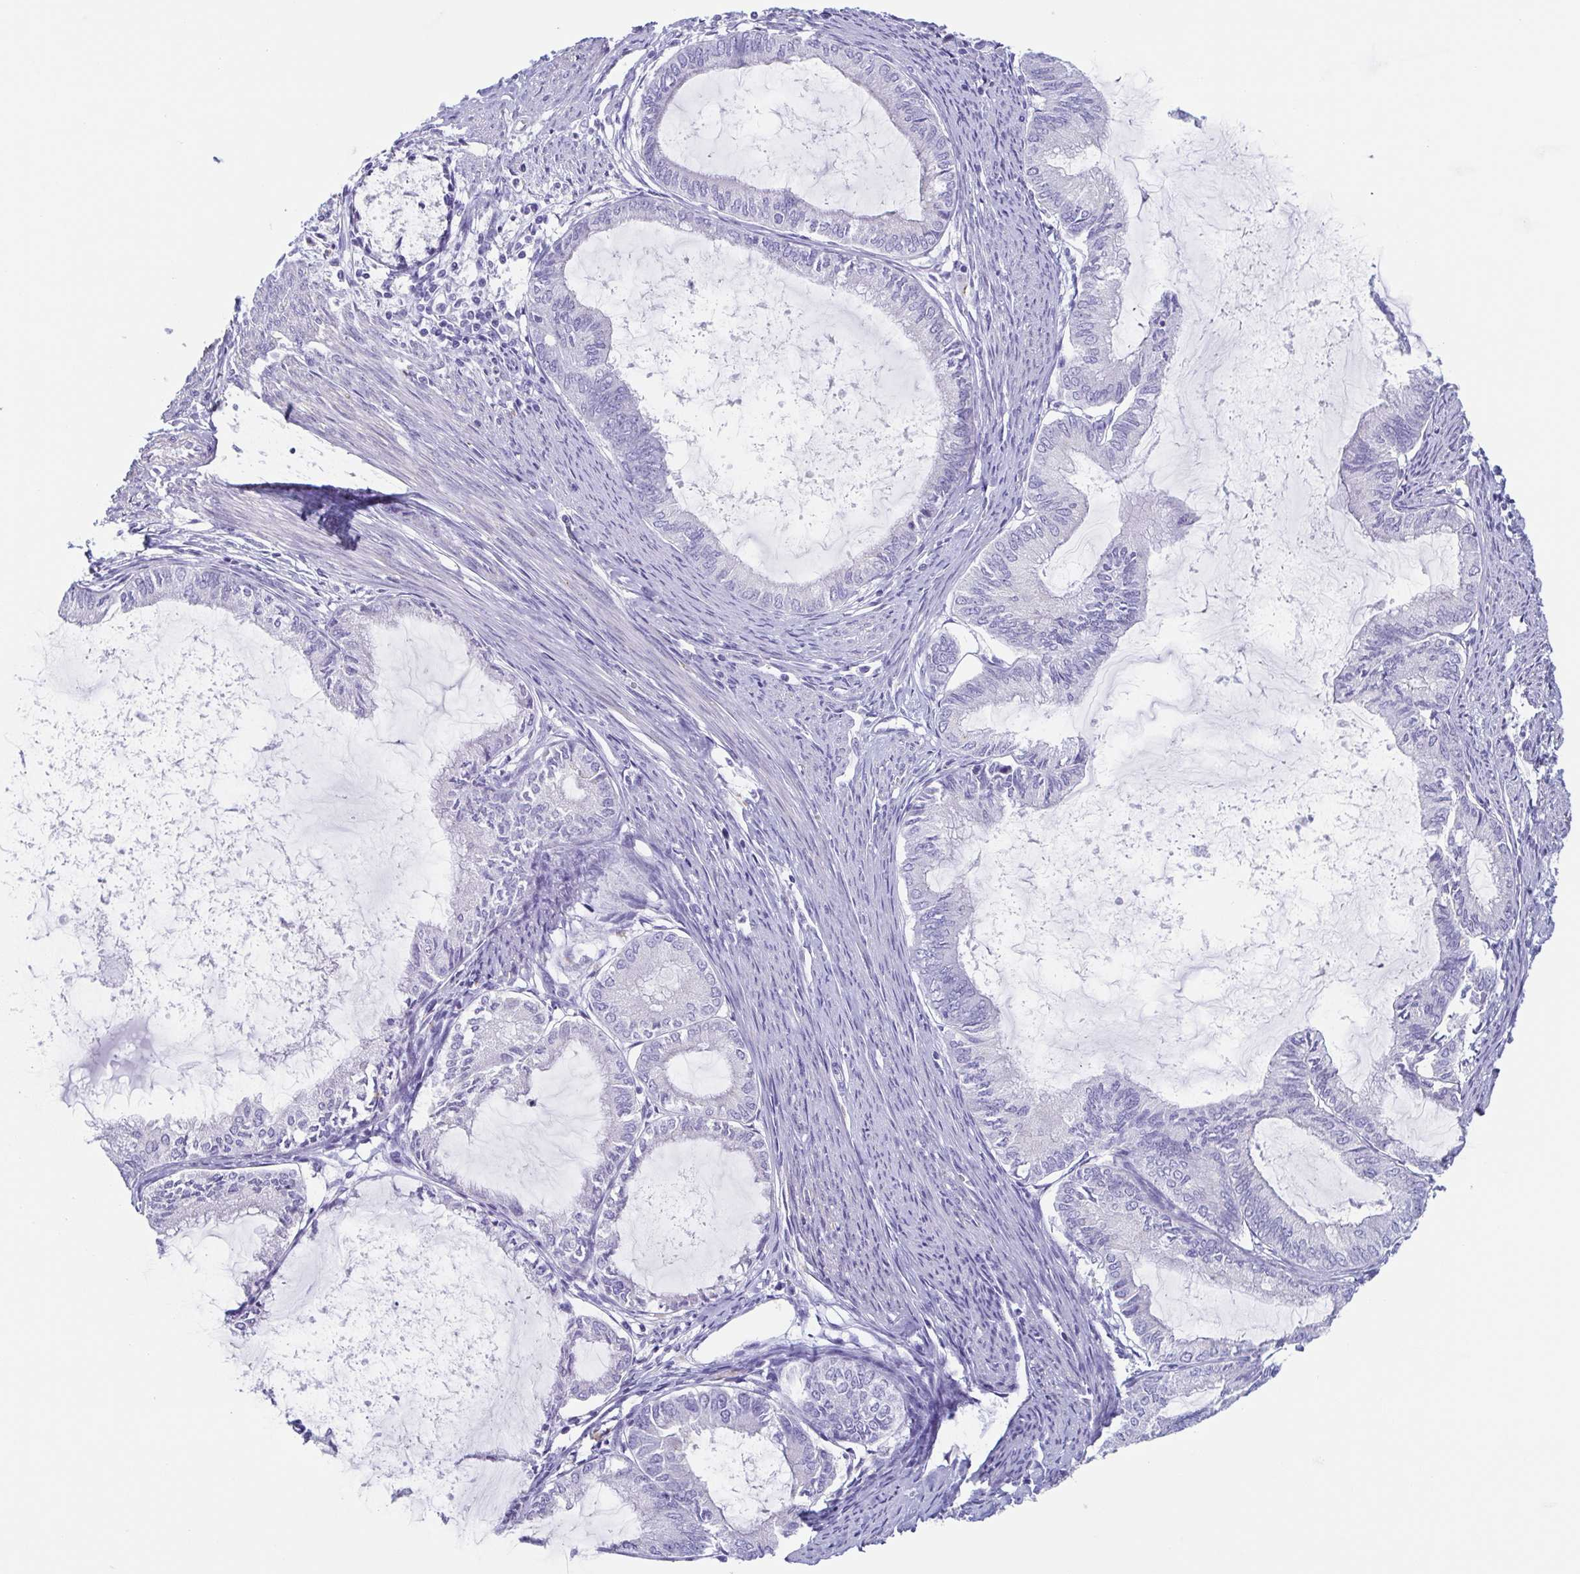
{"staining": {"intensity": "negative", "quantity": "none", "location": "none"}, "tissue": "endometrial cancer", "cell_type": "Tumor cells", "image_type": "cancer", "snomed": [{"axis": "morphology", "description": "Adenocarcinoma, NOS"}, {"axis": "topography", "description": "Endometrium"}], "caption": "This is a photomicrograph of immunohistochemistry (IHC) staining of endometrial cancer (adenocarcinoma), which shows no expression in tumor cells.", "gene": "TAGLN3", "patient": {"sex": "female", "age": 86}}